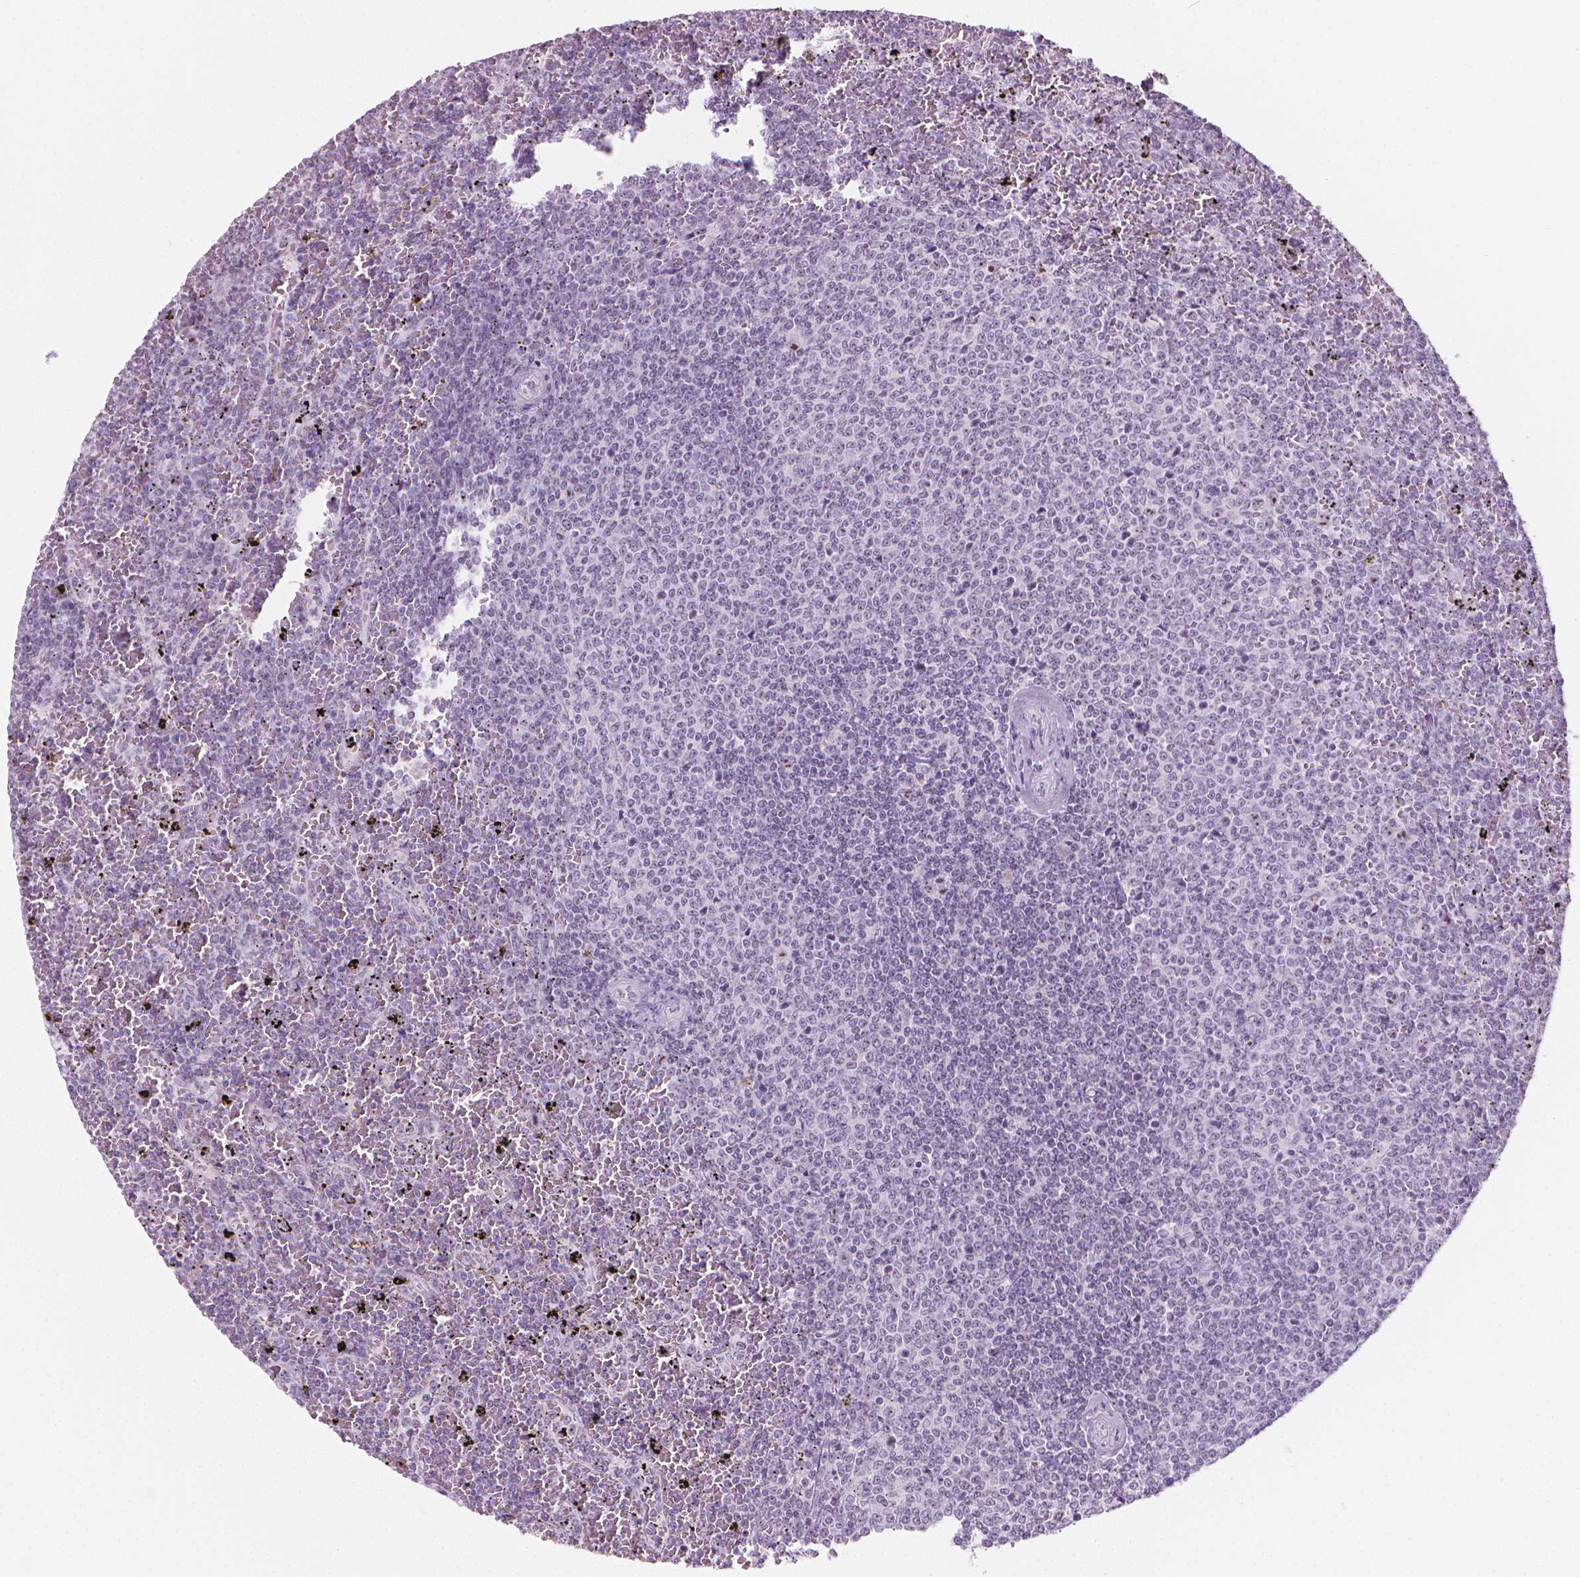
{"staining": {"intensity": "negative", "quantity": "none", "location": "none"}, "tissue": "lymphoma", "cell_type": "Tumor cells", "image_type": "cancer", "snomed": [{"axis": "morphology", "description": "Malignant lymphoma, non-Hodgkin's type, Low grade"}, {"axis": "topography", "description": "Spleen"}], "caption": "Immunohistochemistry of human lymphoma reveals no staining in tumor cells. (DAB immunohistochemistry visualized using brightfield microscopy, high magnification).", "gene": "NOL7", "patient": {"sex": "female", "age": 77}}